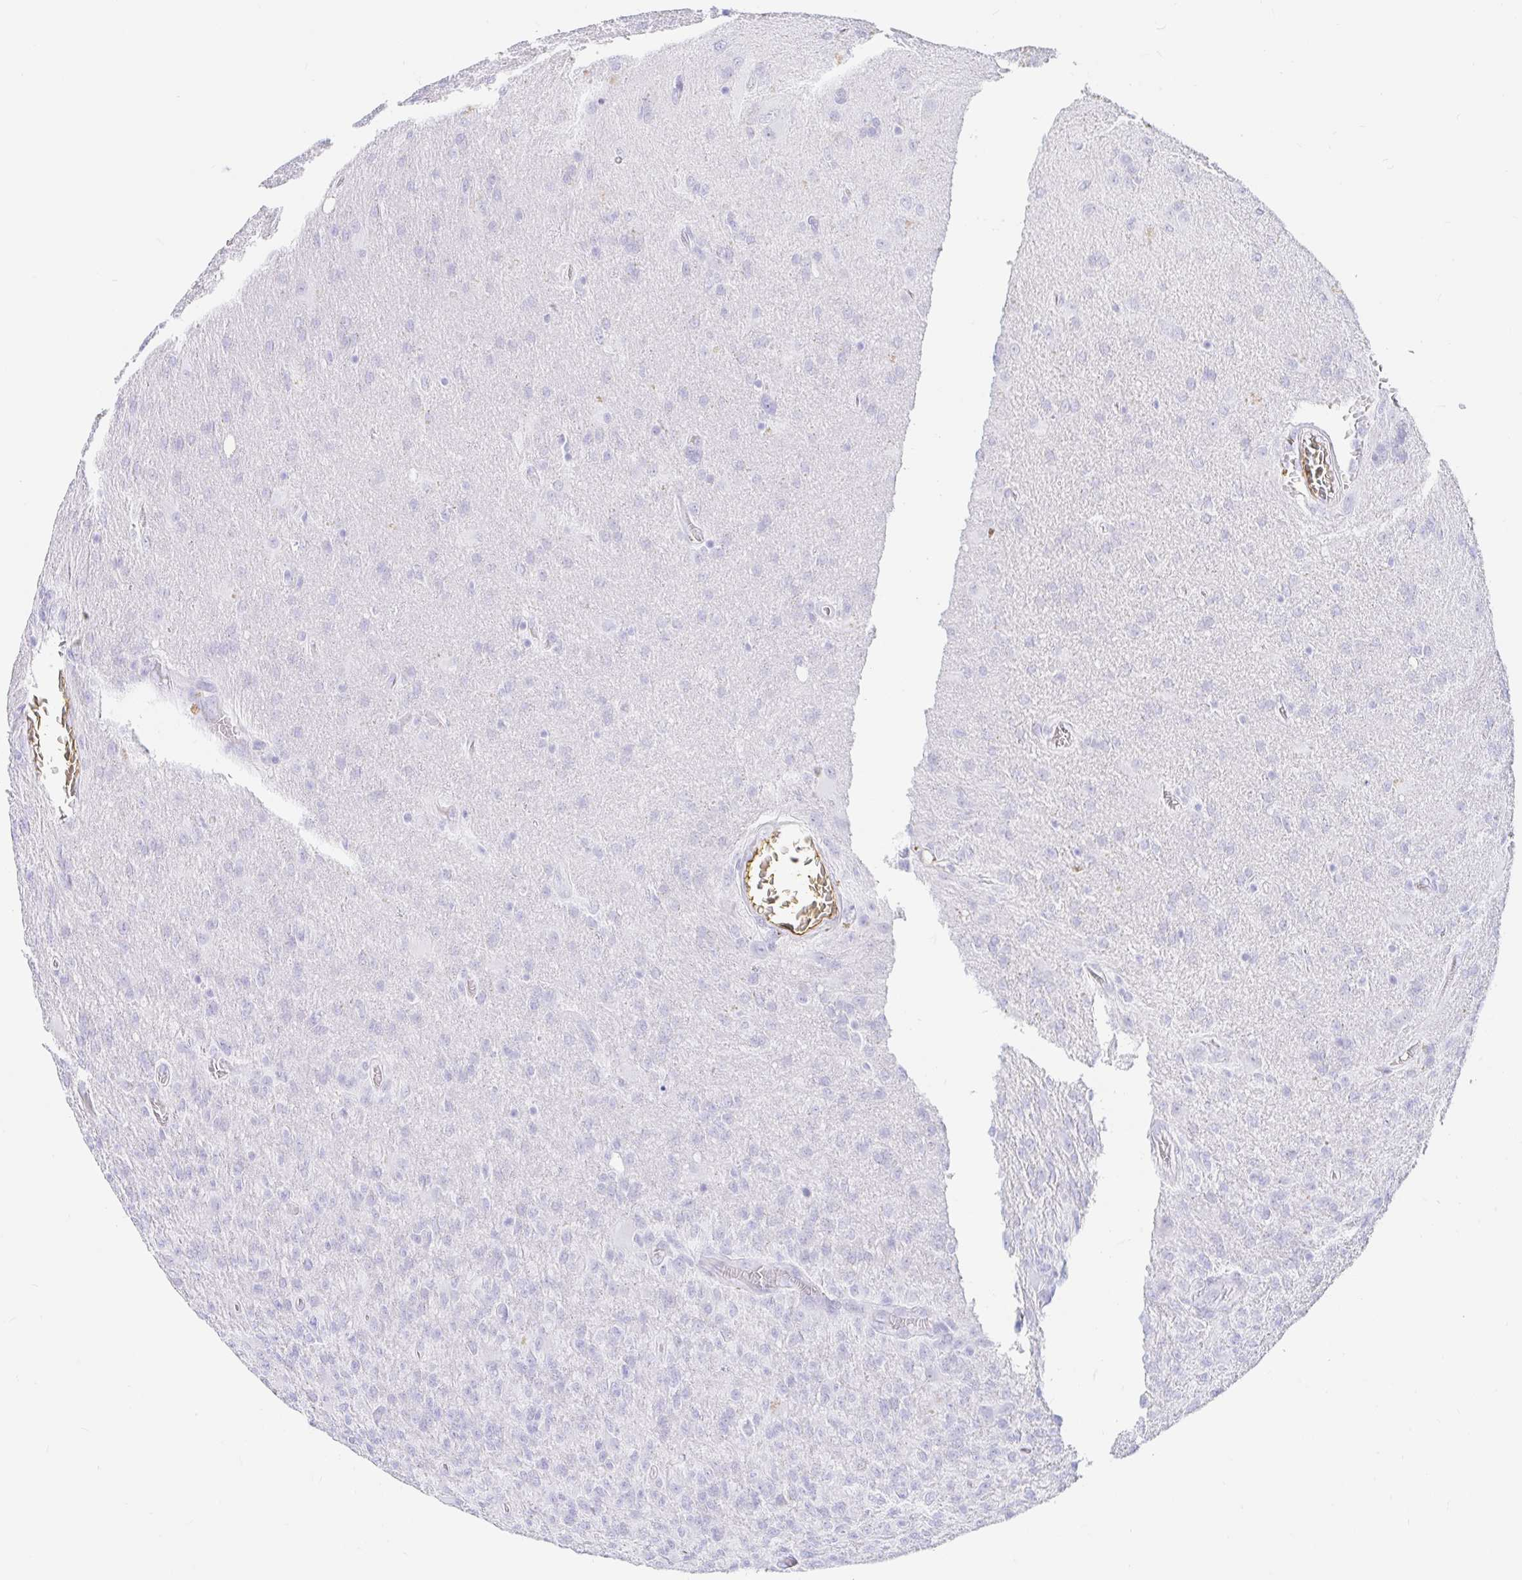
{"staining": {"intensity": "negative", "quantity": "none", "location": "none"}, "tissue": "glioma", "cell_type": "Tumor cells", "image_type": "cancer", "snomed": [{"axis": "morphology", "description": "Glioma, malignant, High grade"}, {"axis": "topography", "description": "Brain"}], "caption": "This is an immunohistochemistry (IHC) histopathology image of human glioma. There is no expression in tumor cells.", "gene": "OR6T1", "patient": {"sex": "male", "age": 61}}